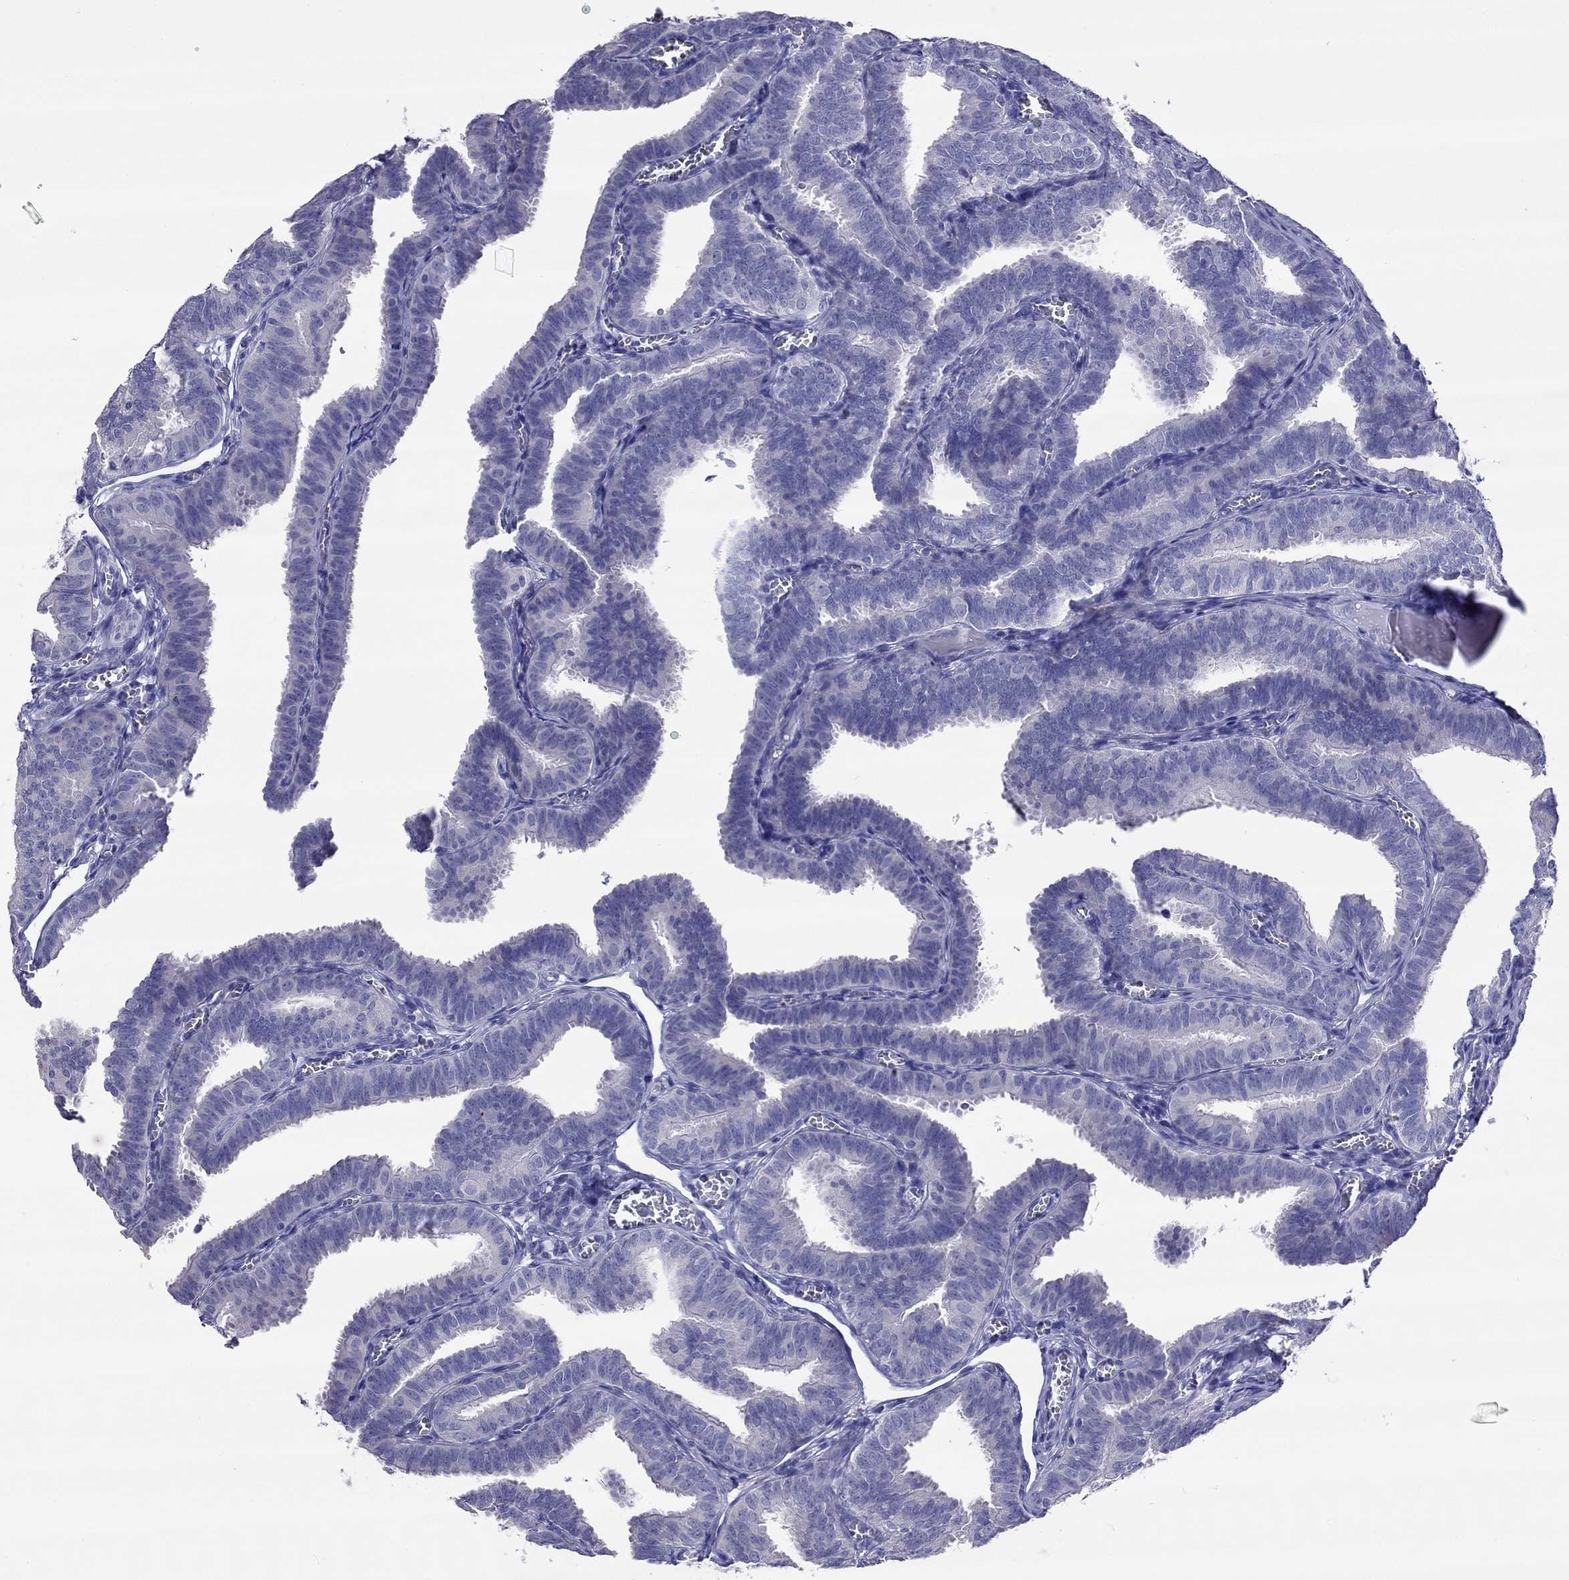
{"staining": {"intensity": "negative", "quantity": "none", "location": "none"}, "tissue": "fallopian tube", "cell_type": "Glandular cells", "image_type": "normal", "snomed": [{"axis": "morphology", "description": "Normal tissue, NOS"}, {"axis": "topography", "description": "Fallopian tube"}], "caption": "IHC image of unremarkable fallopian tube: human fallopian tube stained with DAB (3,3'-diaminobenzidine) demonstrates no significant protein staining in glandular cells. Nuclei are stained in blue.", "gene": "COL9A1", "patient": {"sex": "female", "age": 25}}